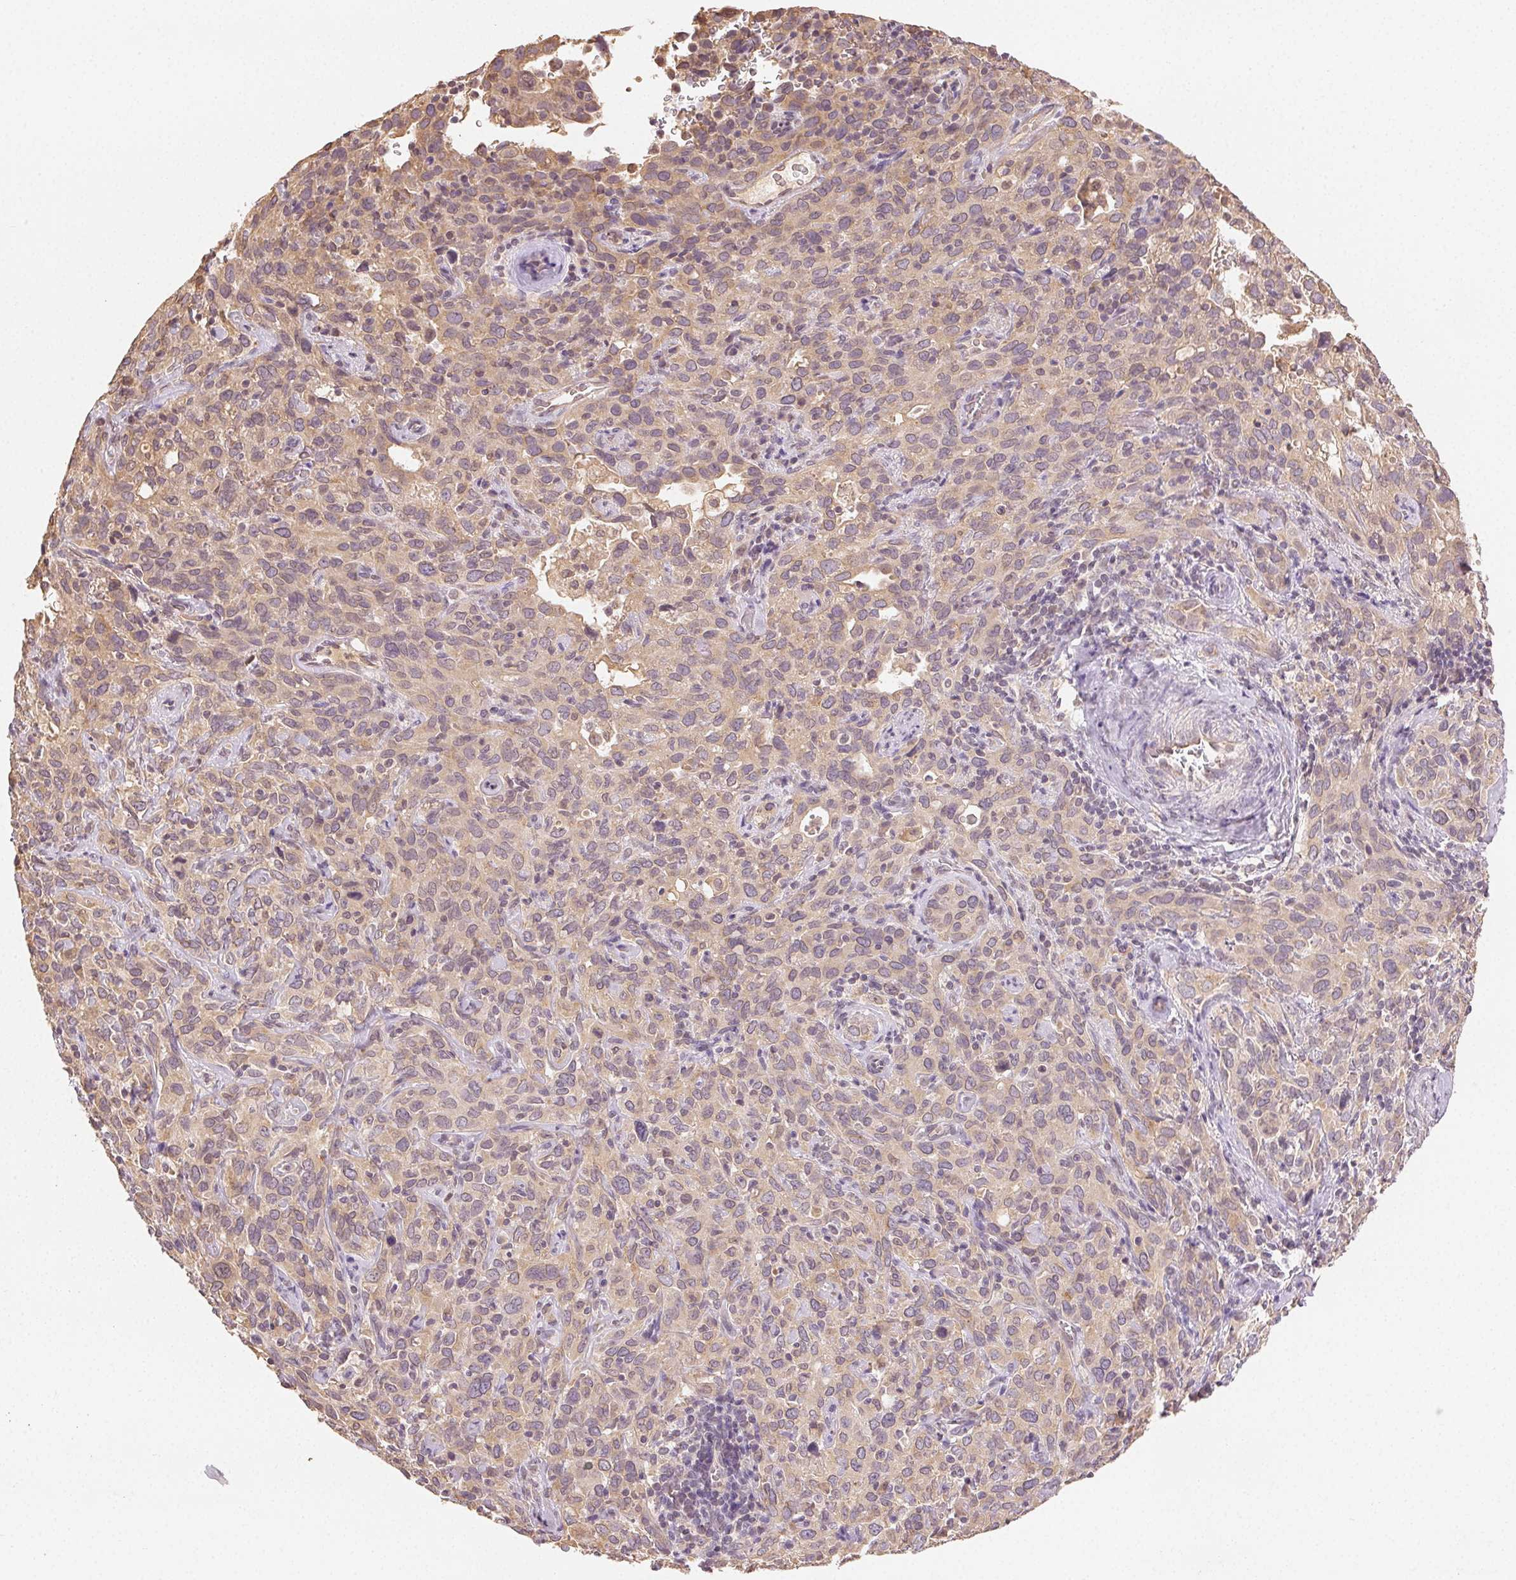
{"staining": {"intensity": "weak", "quantity": ">75%", "location": "cytoplasmic/membranous"}, "tissue": "cervical cancer", "cell_type": "Tumor cells", "image_type": "cancer", "snomed": [{"axis": "morphology", "description": "Normal tissue, NOS"}, {"axis": "morphology", "description": "Squamous cell carcinoma, NOS"}, {"axis": "topography", "description": "Cervix"}], "caption": "Cervical squamous cell carcinoma stained with DAB (3,3'-diaminobenzidine) immunohistochemistry (IHC) shows low levels of weak cytoplasmic/membranous expression in approximately >75% of tumor cells. (IHC, brightfield microscopy, high magnification).", "gene": "SEZ6L2", "patient": {"sex": "female", "age": 51}}